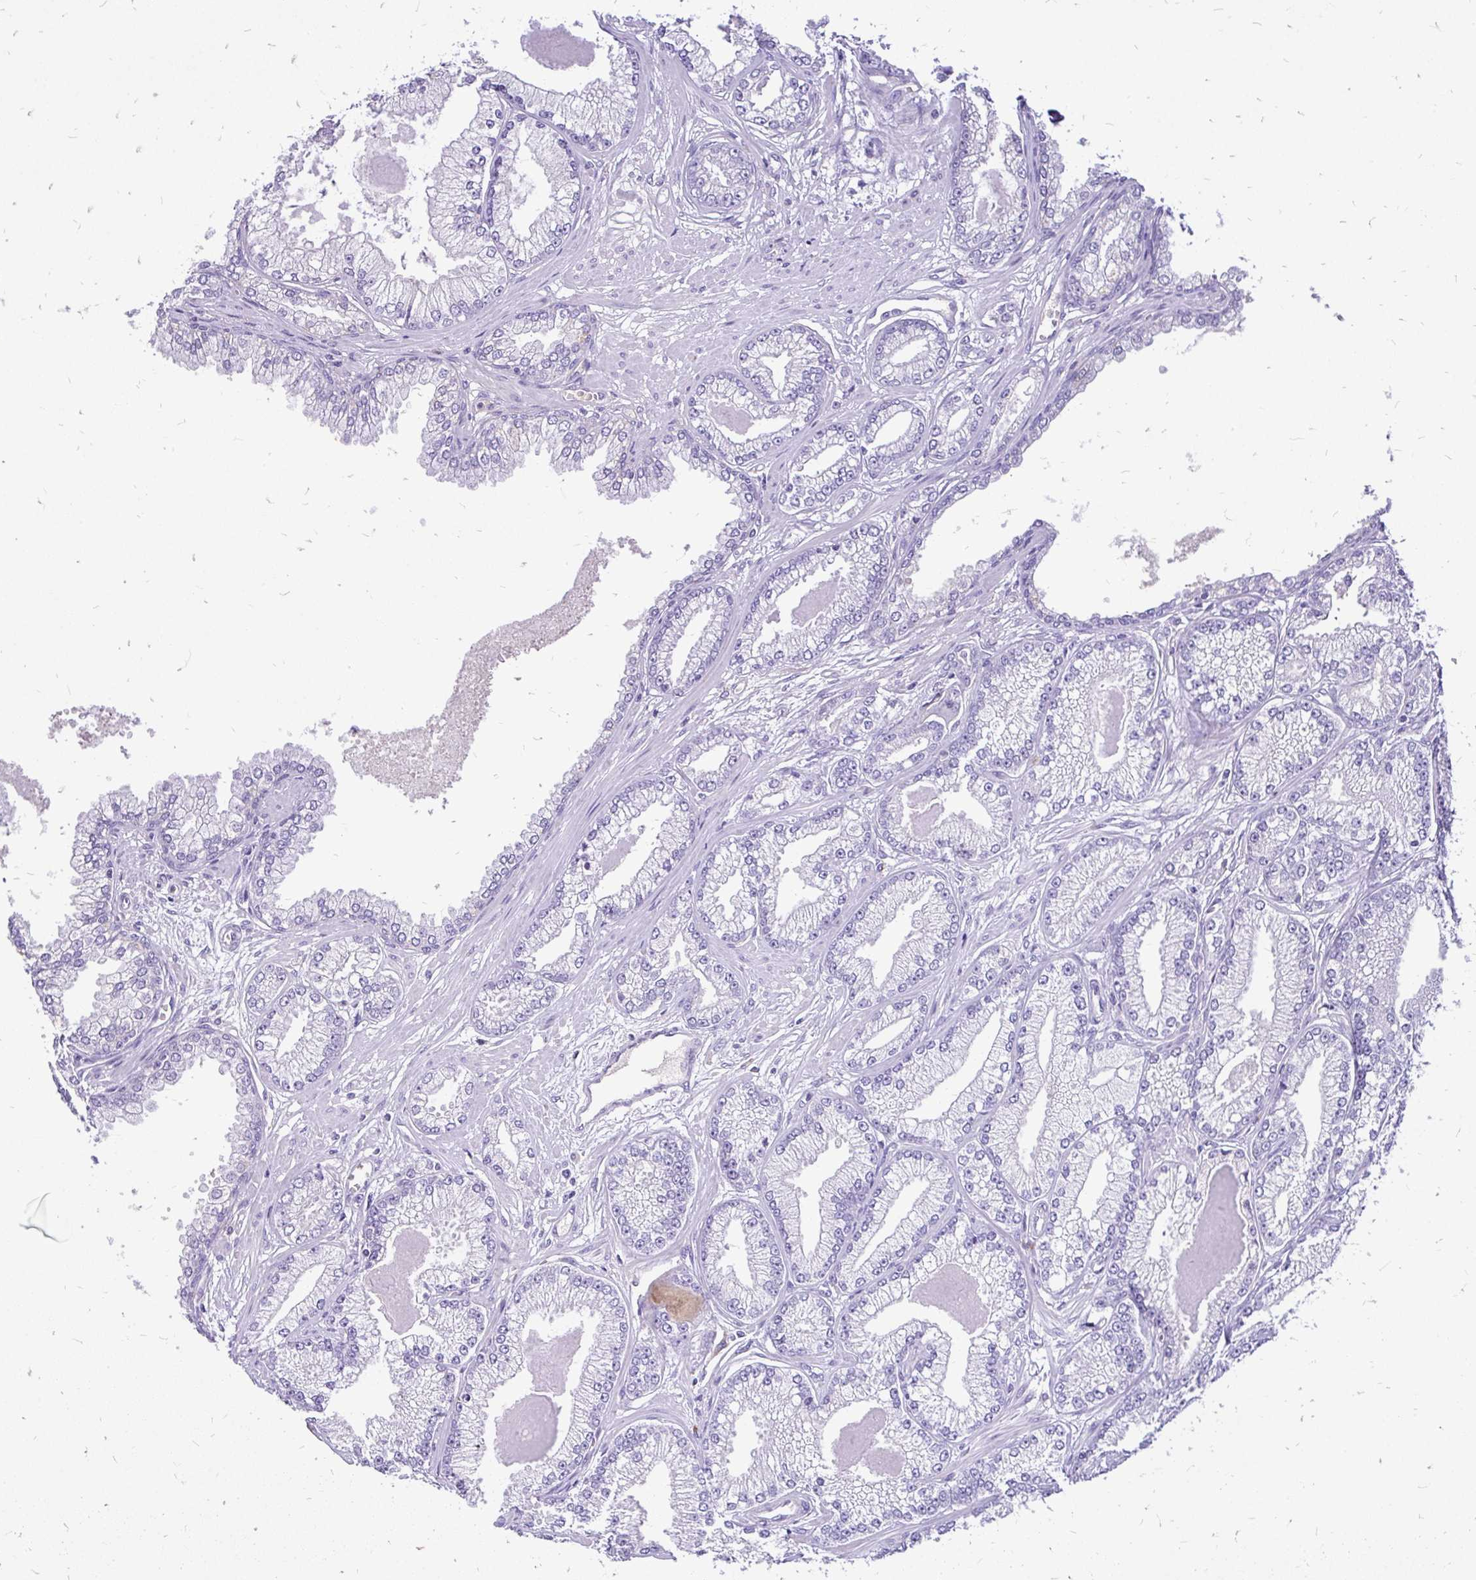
{"staining": {"intensity": "negative", "quantity": "none", "location": "none"}, "tissue": "prostate cancer", "cell_type": "Tumor cells", "image_type": "cancer", "snomed": [{"axis": "morphology", "description": "Adenocarcinoma, Low grade"}, {"axis": "topography", "description": "Prostate"}], "caption": "A histopathology image of prostate cancer (low-grade adenocarcinoma) stained for a protein reveals no brown staining in tumor cells.", "gene": "MAP1LC3A", "patient": {"sex": "male", "age": 64}}